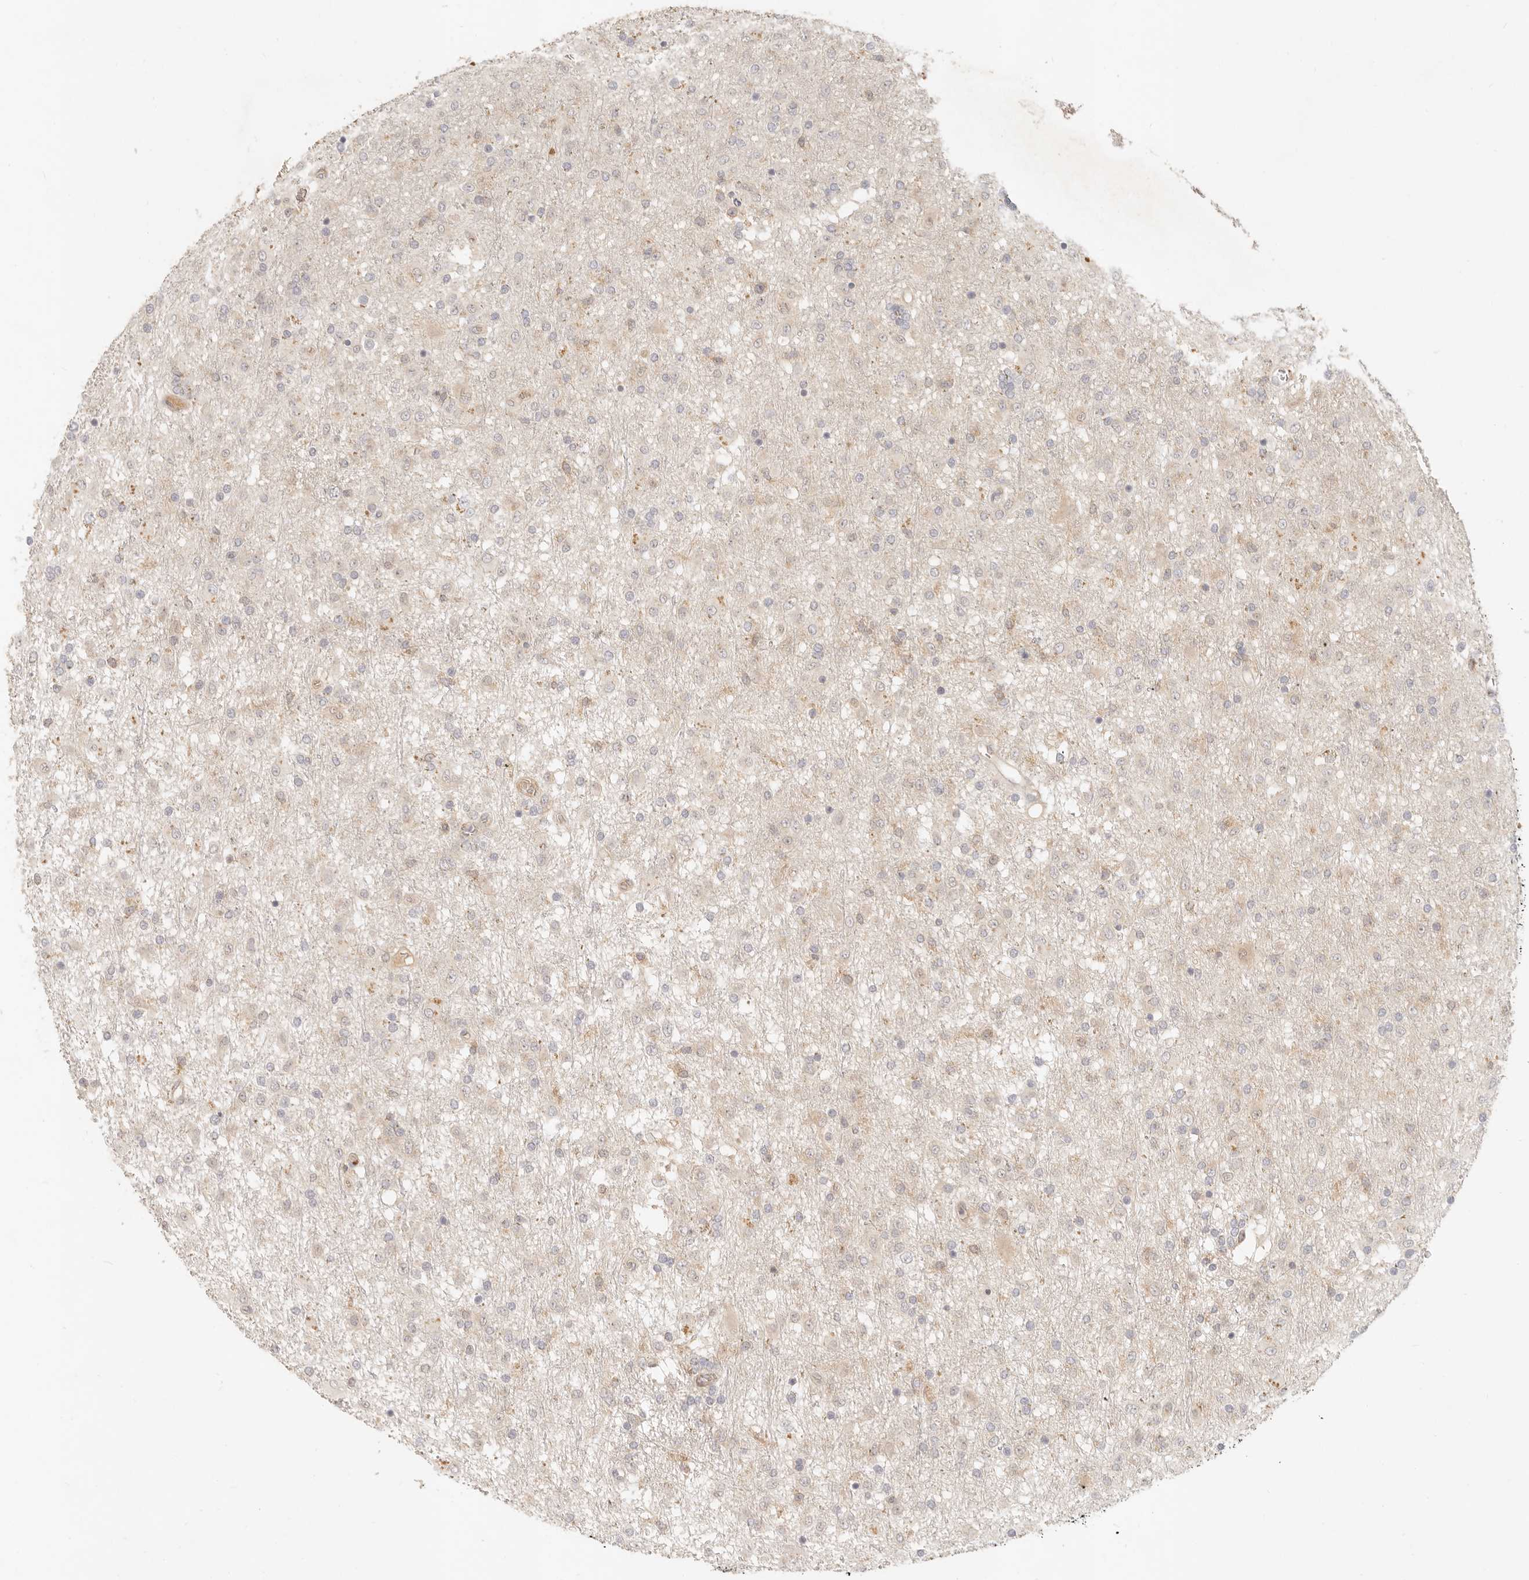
{"staining": {"intensity": "weak", "quantity": "<25%", "location": "cytoplasmic/membranous"}, "tissue": "glioma", "cell_type": "Tumor cells", "image_type": "cancer", "snomed": [{"axis": "morphology", "description": "Glioma, malignant, Low grade"}, {"axis": "topography", "description": "Brain"}], "caption": "The micrograph reveals no significant positivity in tumor cells of glioma.", "gene": "NECAP2", "patient": {"sex": "male", "age": 65}}